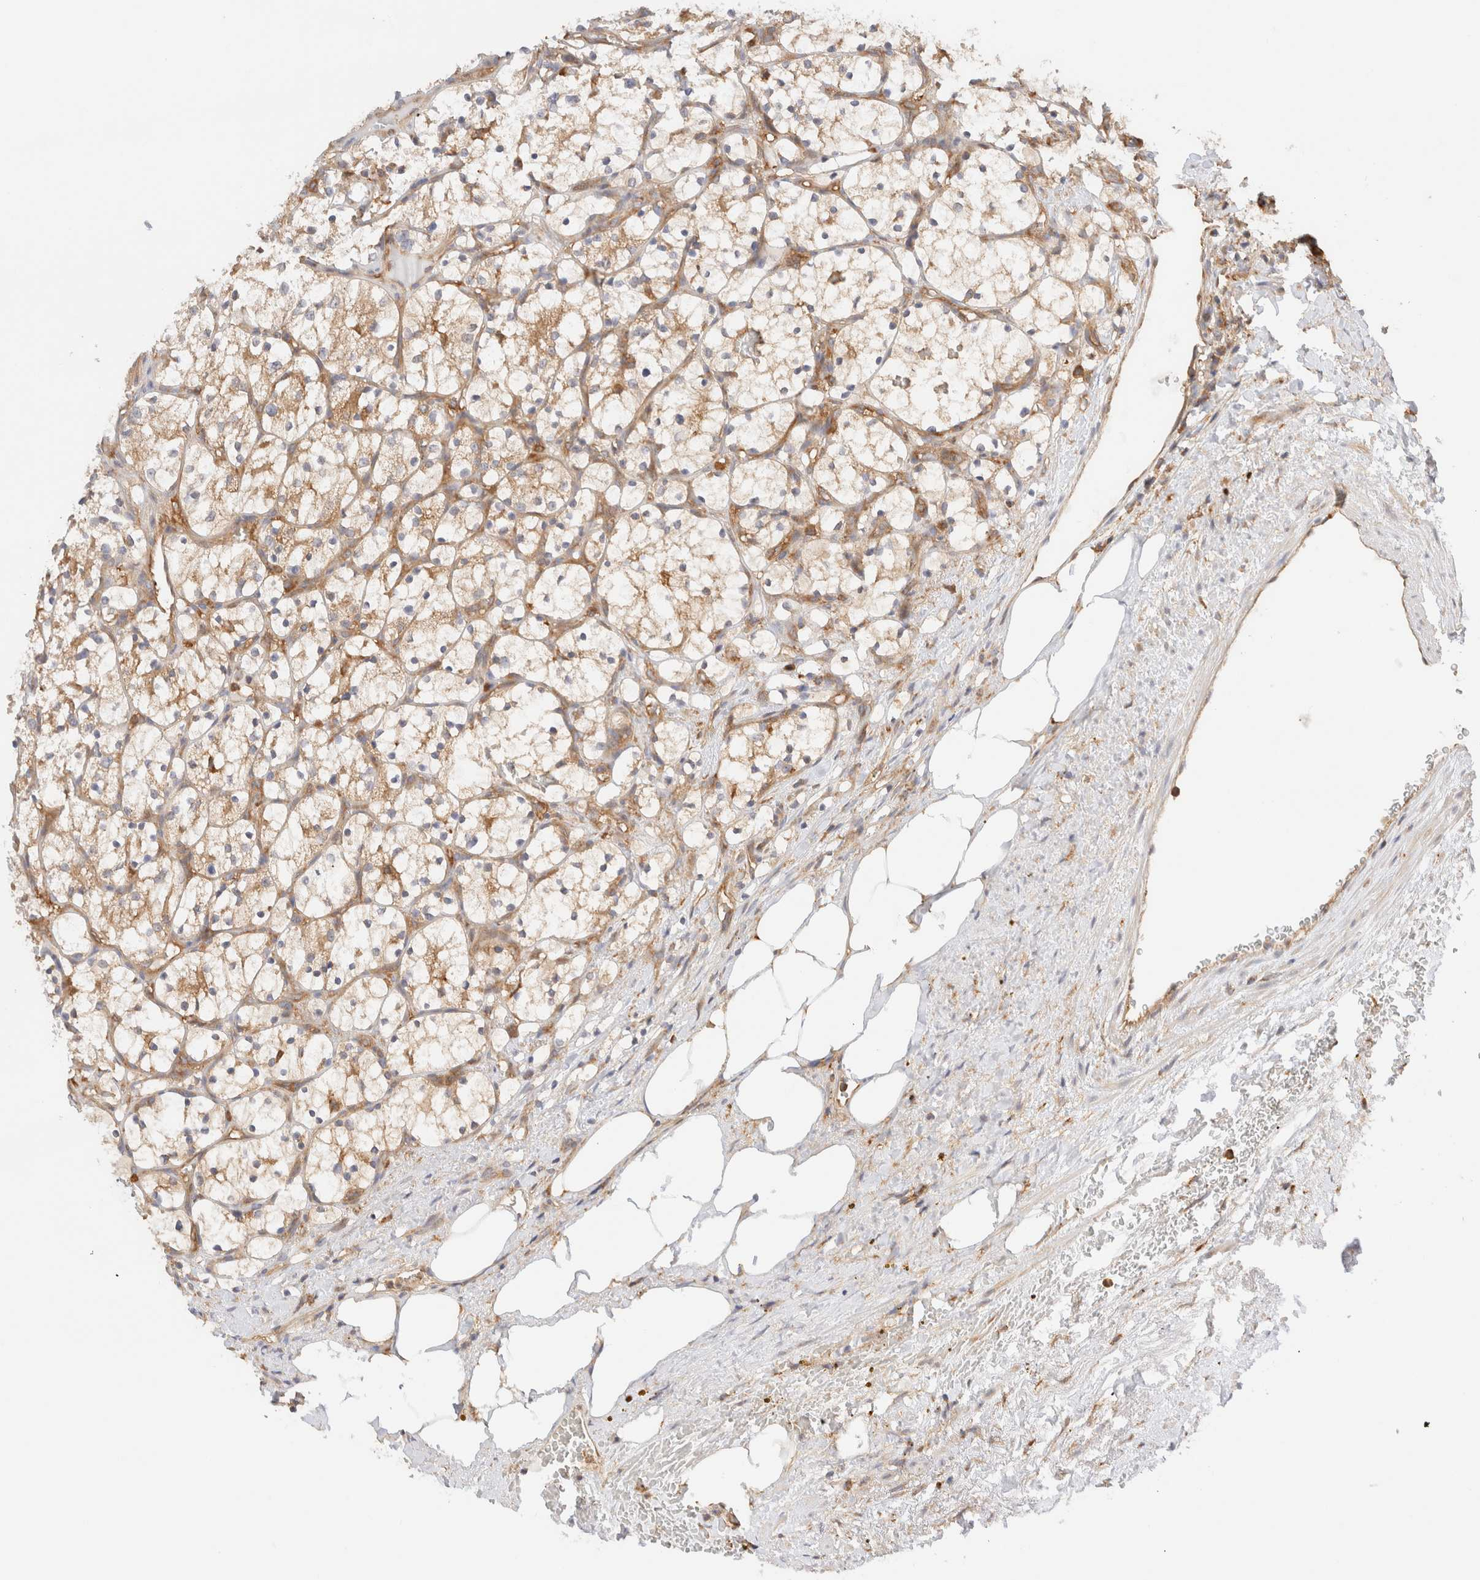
{"staining": {"intensity": "weak", "quantity": "25%-75%", "location": "cytoplasmic/membranous"}, "tissue": "renal cancer", "cell_type": "Tumor cells", "image_type": "cancer", "snomed": [{"axis": "morphology", "description": "Adenocarcinoma, NOS"}, {"axis": "topography", "description": "Kidney"}], "caption": "Human renal cancer stained for a protein (brown) shows weak cytoplasmic/membranous positive positivity in approximately 25%-75% of tumor cells.", "gene": "RABEP1", "patient": {"sex": "female", "age": 69}}